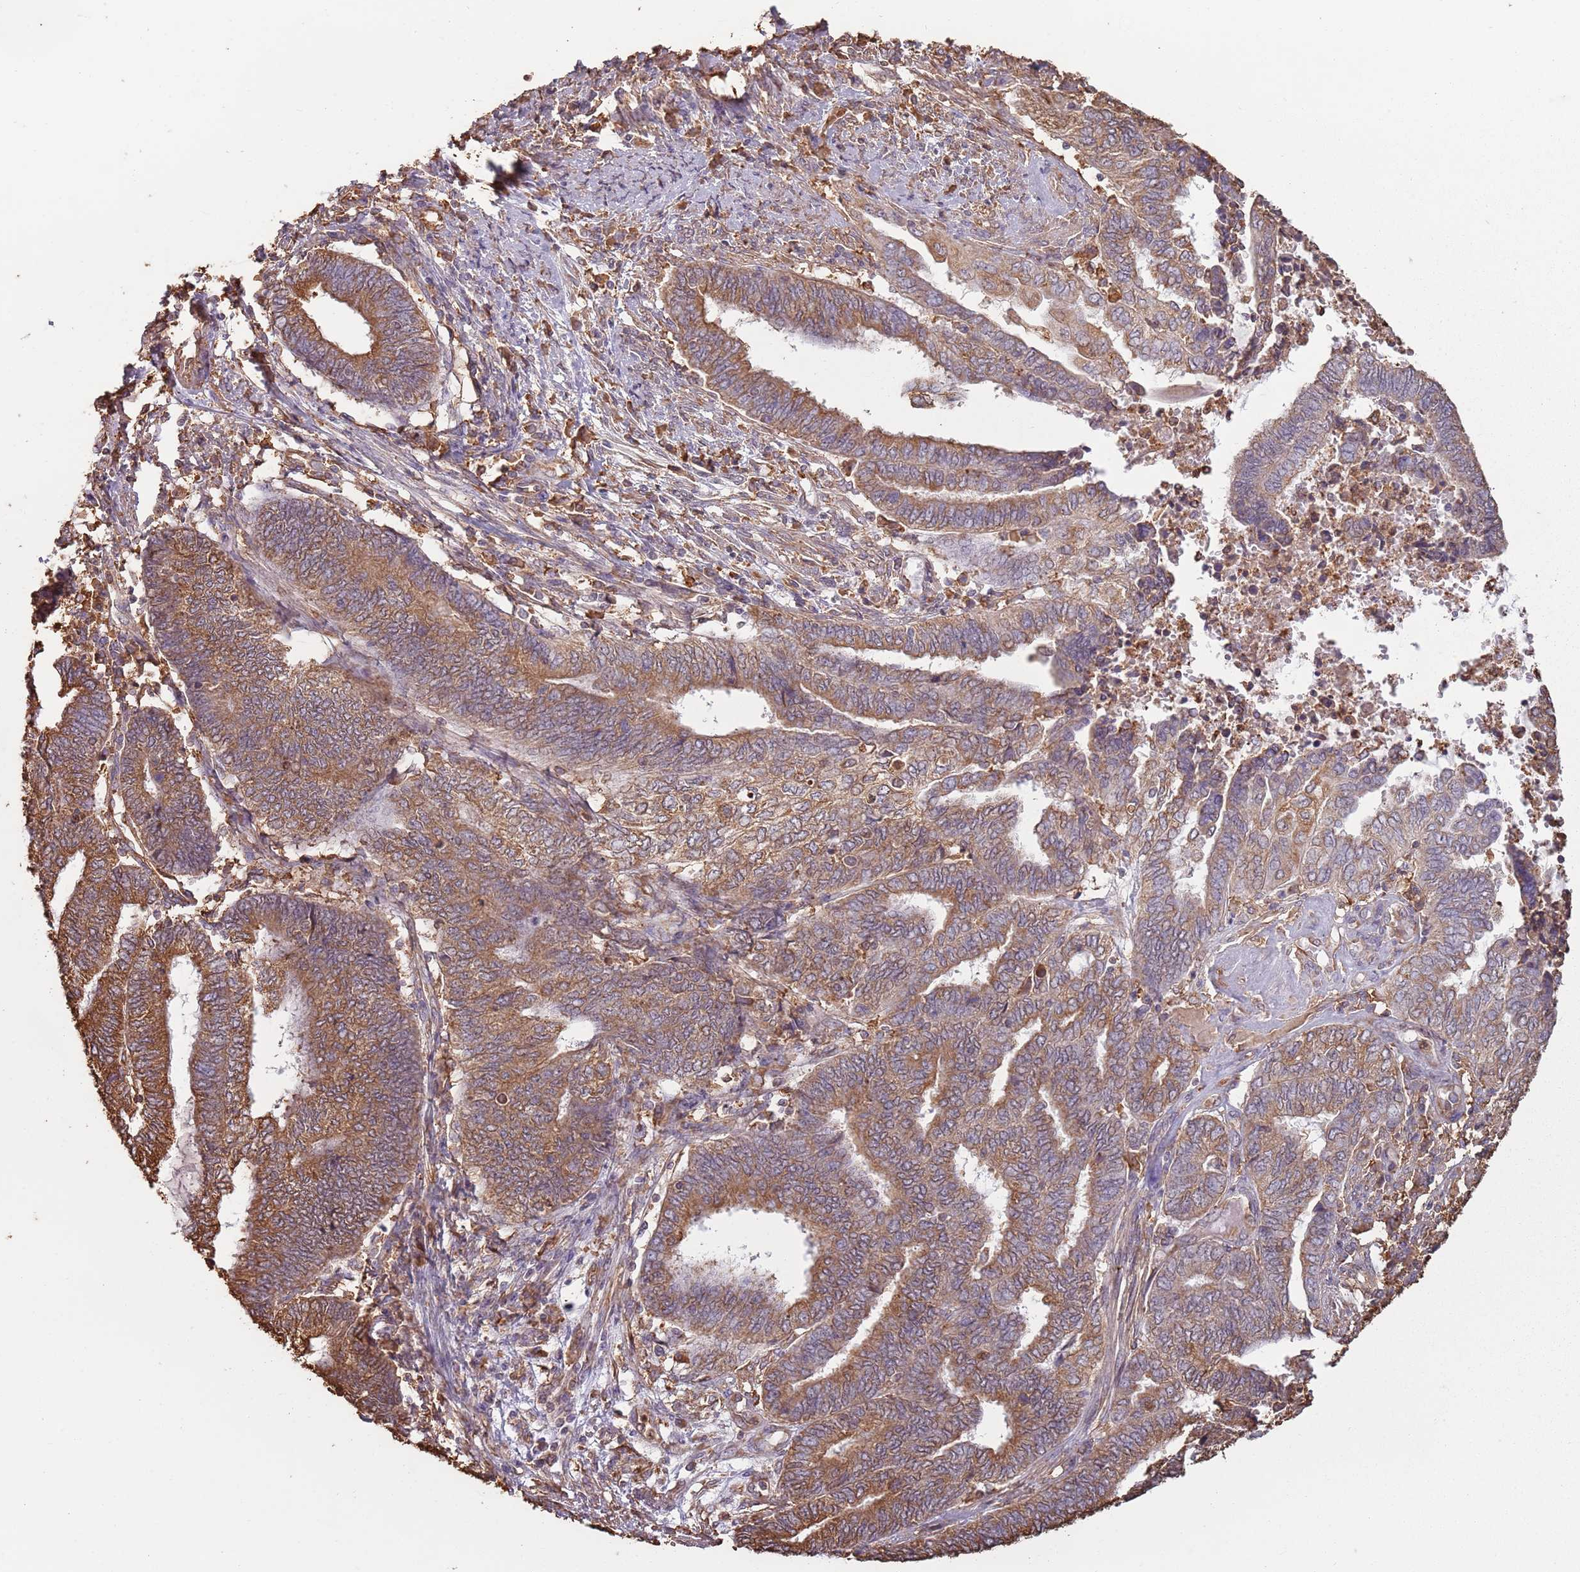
{"staining": {"intensity": "moderate", "quantity": ">75%", "location": "cytoplasmic/membranous"}, "tissue": "endometrial cancer", "cell_type": "Tumor cells", "image_type": "cancer", "snomed": [{"axis": "morphology", "description": "Adenocarcinoma, NOS"}, {"axis": "topography", "description": "Uterus"}, {"axis": "topography", "description": "Endometrium"}], "caption": "Endometrial adenocarcinoma tissue shows moderate cytoplasmic/membranous expression in approximately >75% of tumor cells, visualized by immunohistochemistry. (Brightfield microscopy of DAB IHC at high magnification).", "gene": "ATOSB", "patient": {"sex": "female", "age": 70}}